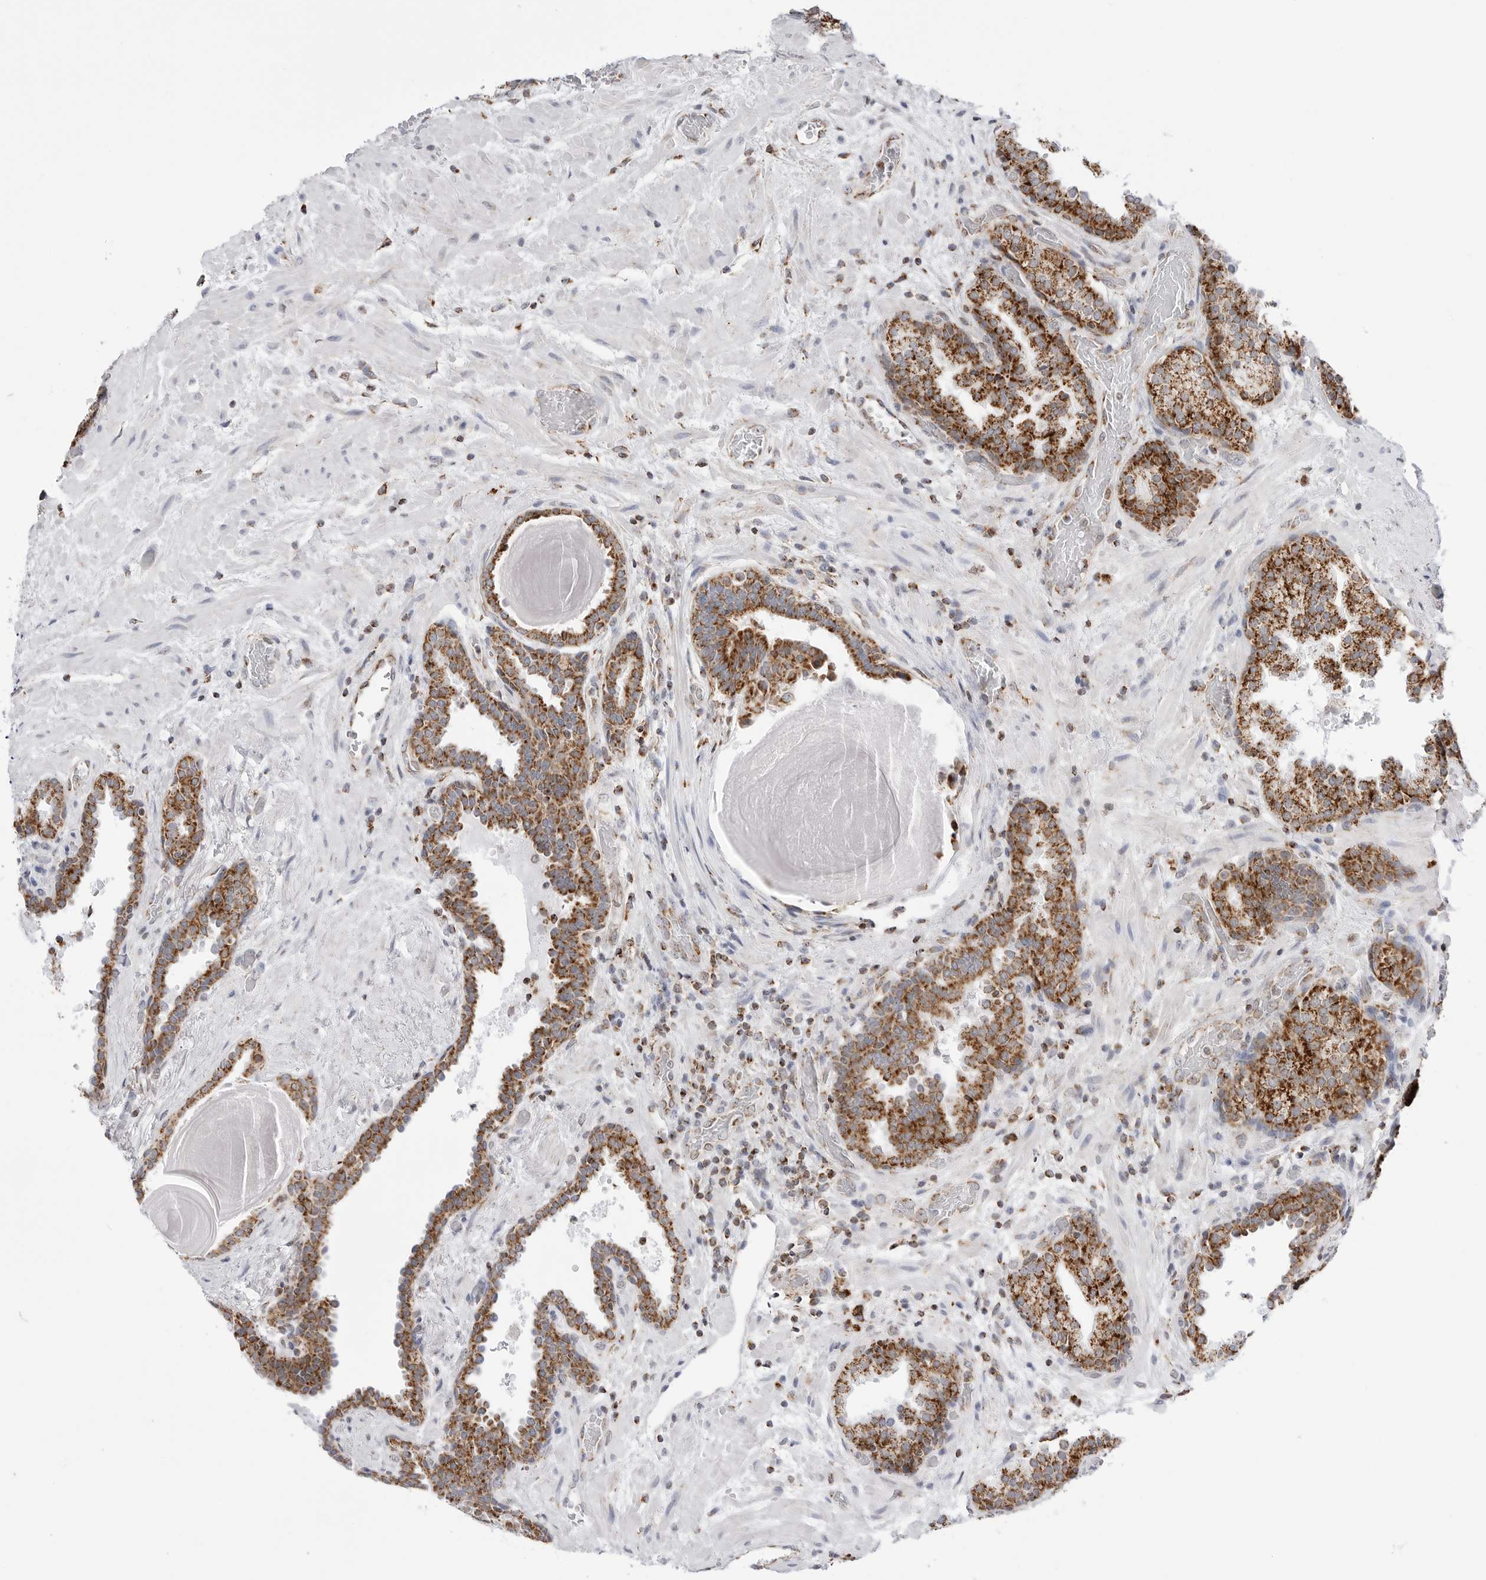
{"staining": {"intensity": "strong", "quantity": ">75%", "location": "cytoplasmic/membranous"}, "tissue": "prostate", "cell_type": "Glandular cells", "image_type": "normal", "snomed": [{"axis": "morphology", "description": "Normal tissue, NOS"}, {"axis": "topography", "description": "Prostate"}], "caption": "This micrograph reveals IHC staining of unremarkable human prostate, with high strong cytoplasmic/membranous expression in approximately >75% of glandular cells.", "gene": "ATP5IF1", "patient": {"sex": "male", "age": 48}}